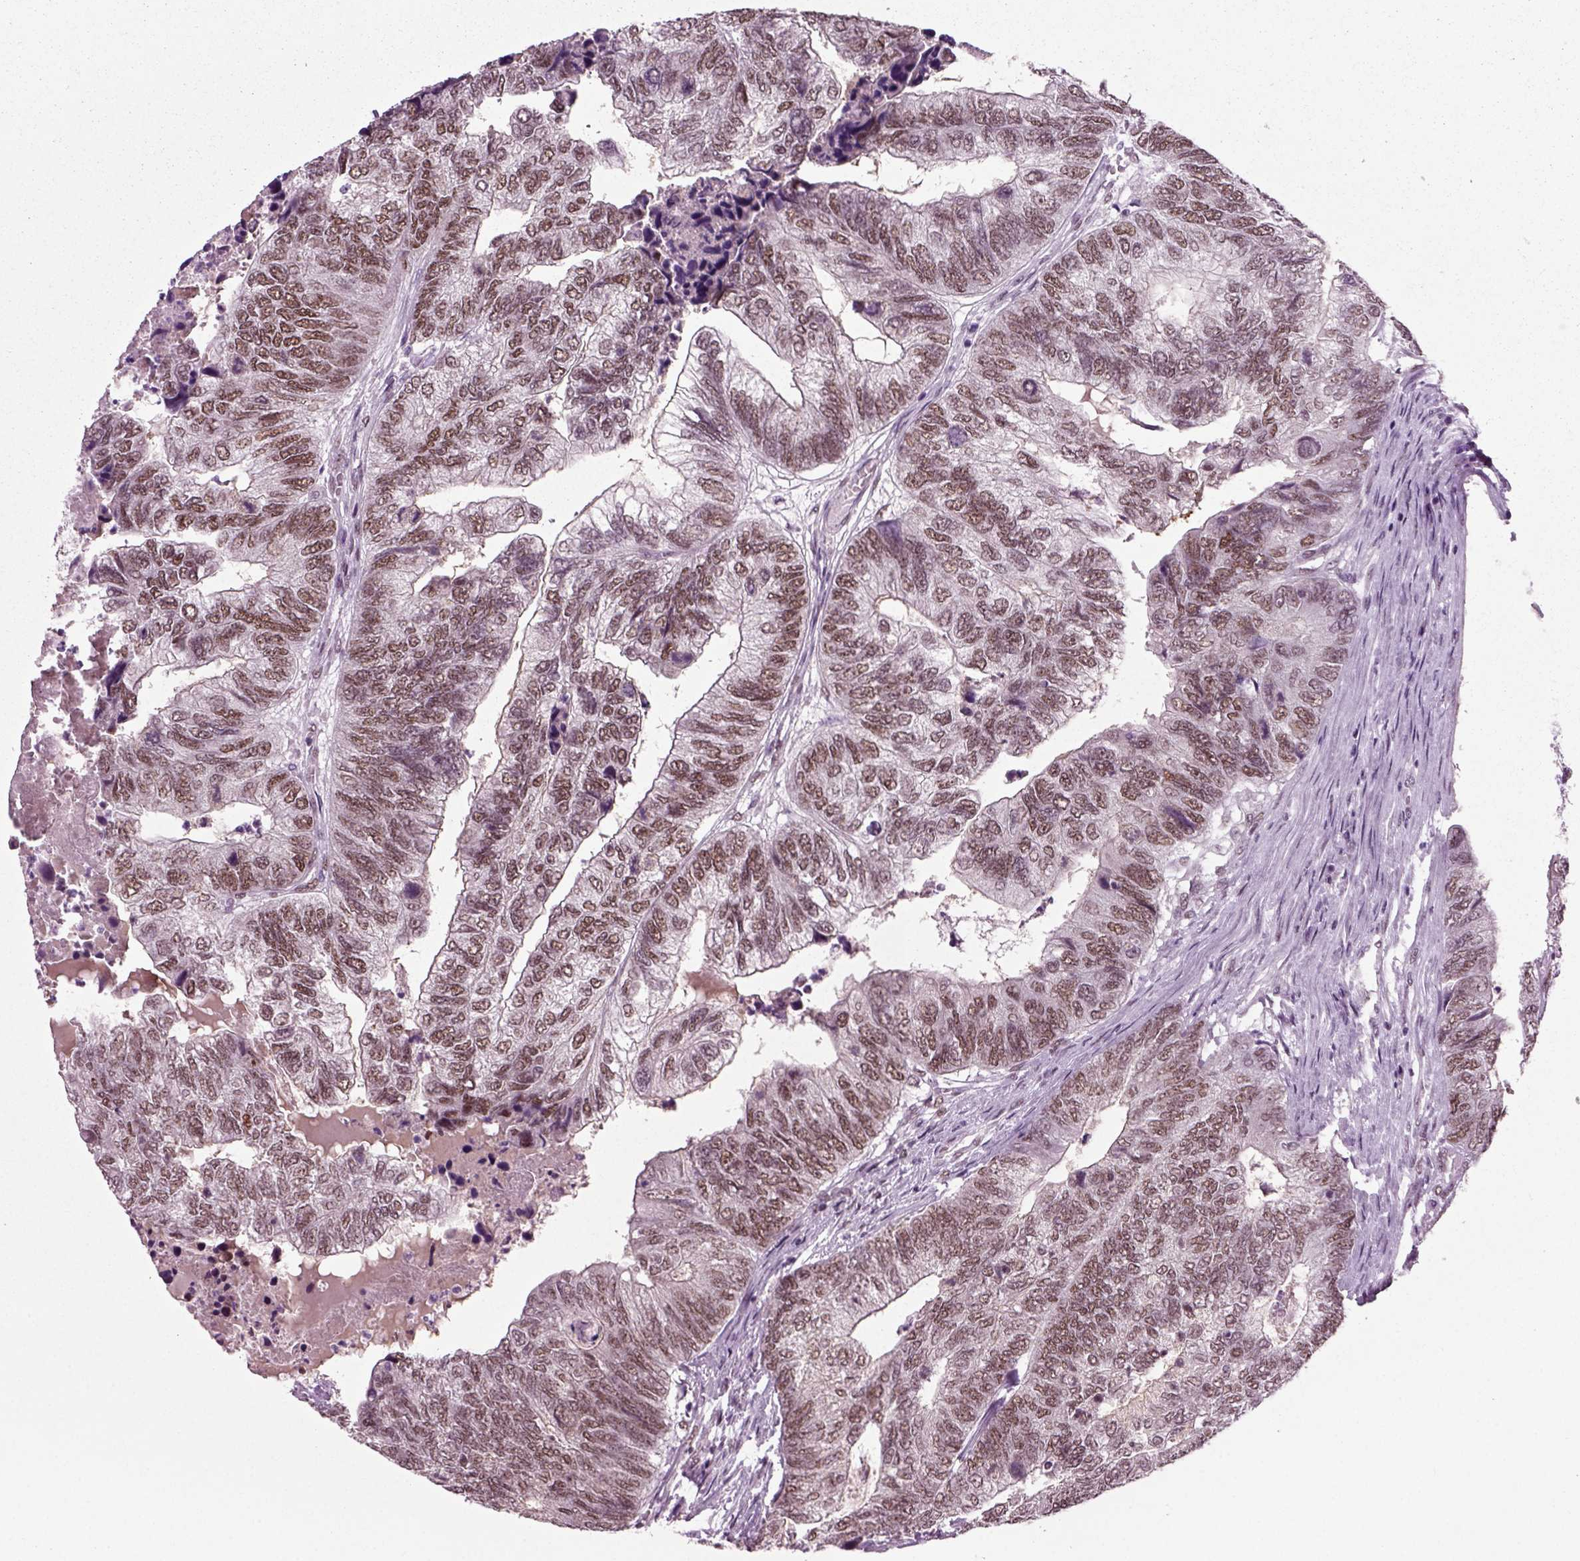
{"staining": {"intensity": "moderate", "quantity": ">75%", "location": "nuclear"}, "tissue": "colorectal cancer", "cell_type": "Tumor cells", "image_type": "cancer", "snomed": [{"axis": "morphology", "description": "Adenocarcinoma, NOS"}, {"axis": "topography", "description": "Colon"}], "caption": "An image of human colorectal cancer stained for a protein exhibits moderate nuclear brown staining in tumor cells.", "gene": "RCOR3", "patient": {"sex": "female", "age": 67}}